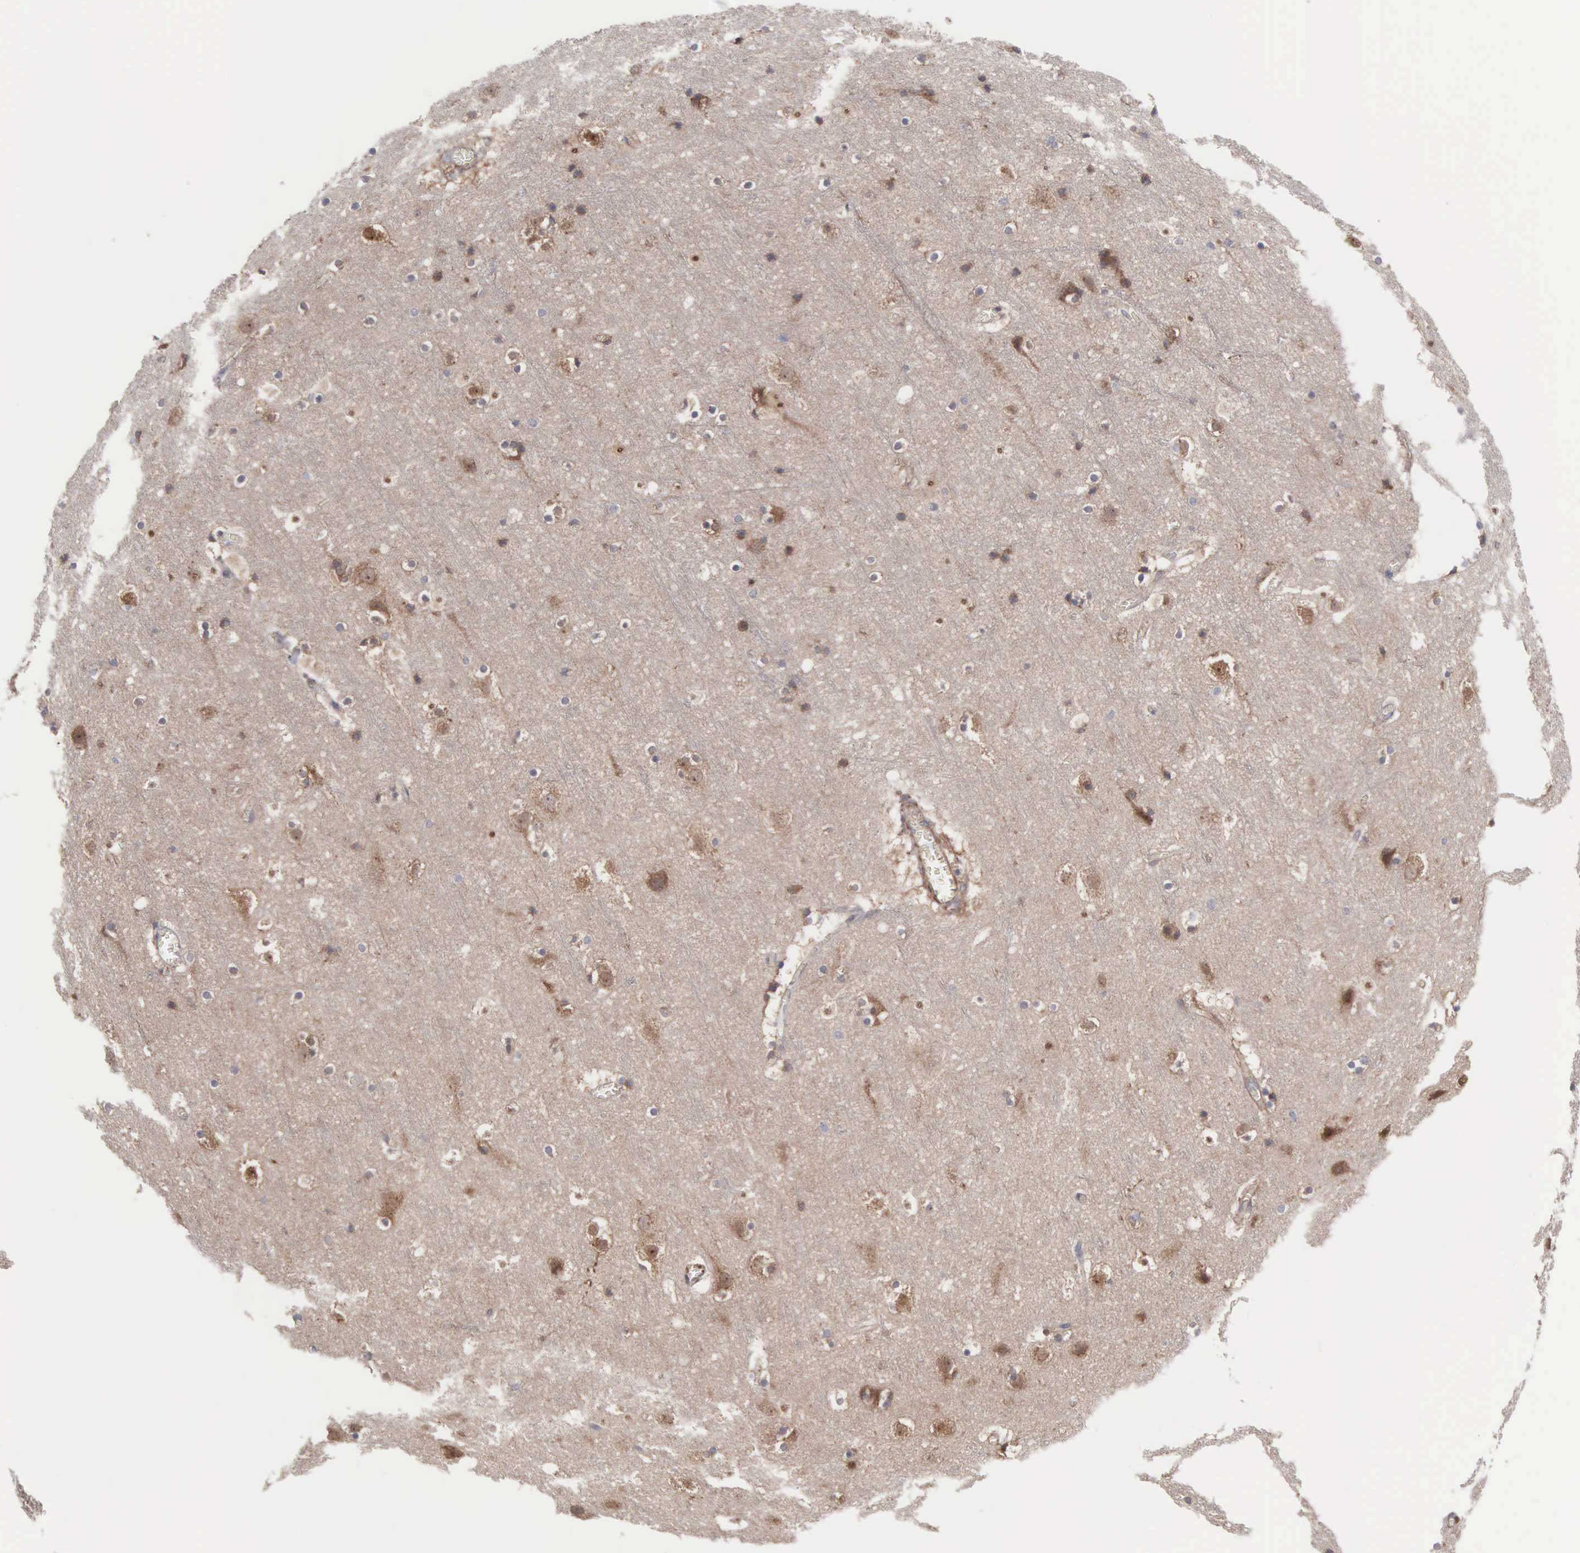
{"staining": {"intensity": "moderate", "quantity": ">75%", "location": "cytoplasmic/membranous"}, "tissue": "cerebral cortex", "cell_type": "Endothelial cells", "image_type": "normal", "snomed": [{"axis": "morphology", "description": "Normal tissue, NOS"}, {"axis": "topography", "description": "Cerebral cortex"}], "caption": "Human cerebral cortex stained with a brown dye exhibits moderate cytoplasmic/membranous positive positivity in approximately >75% of endothelial cells.", "gene": "INF2", "patient": {"sex": "male", "age": 45}}